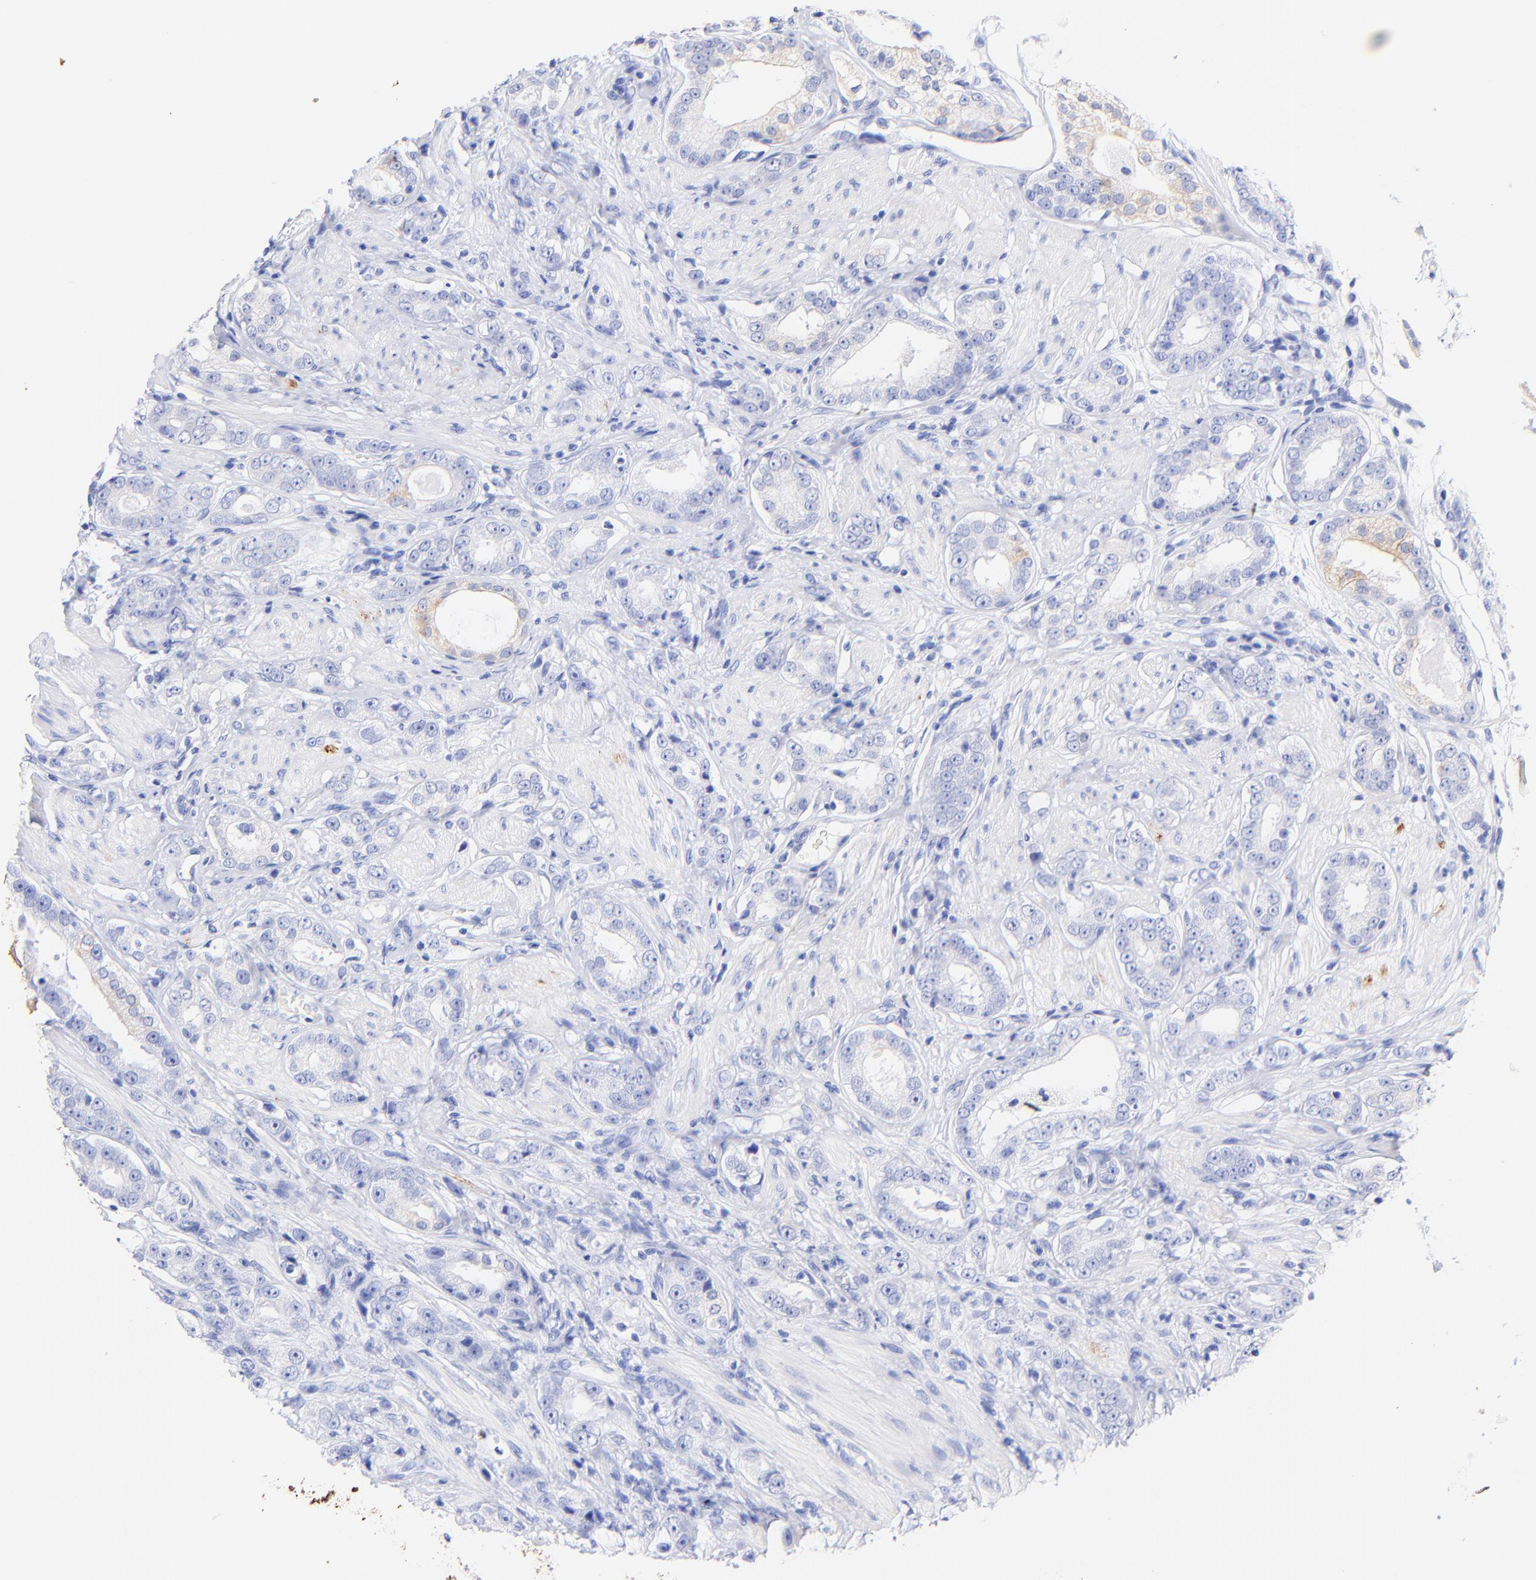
{"staining": {"intensity": "negative", "quantity": "none", "location": "none"}, "tissue": "prostate cancer", "cell_type": "Tumor cells", "image_type": "cancer", "snomed": [{"axis": "morphology", "description": "Adenocarcinoma, Medium grade"}, {"axis": "topography", "description": "Prostate"}], "caption": "Tumor cells show no significant protein staining in medium-grade adenocarcinoma (prostate).", "gene": "KRT19", "patient": {"sex": "male", "age": 53}}